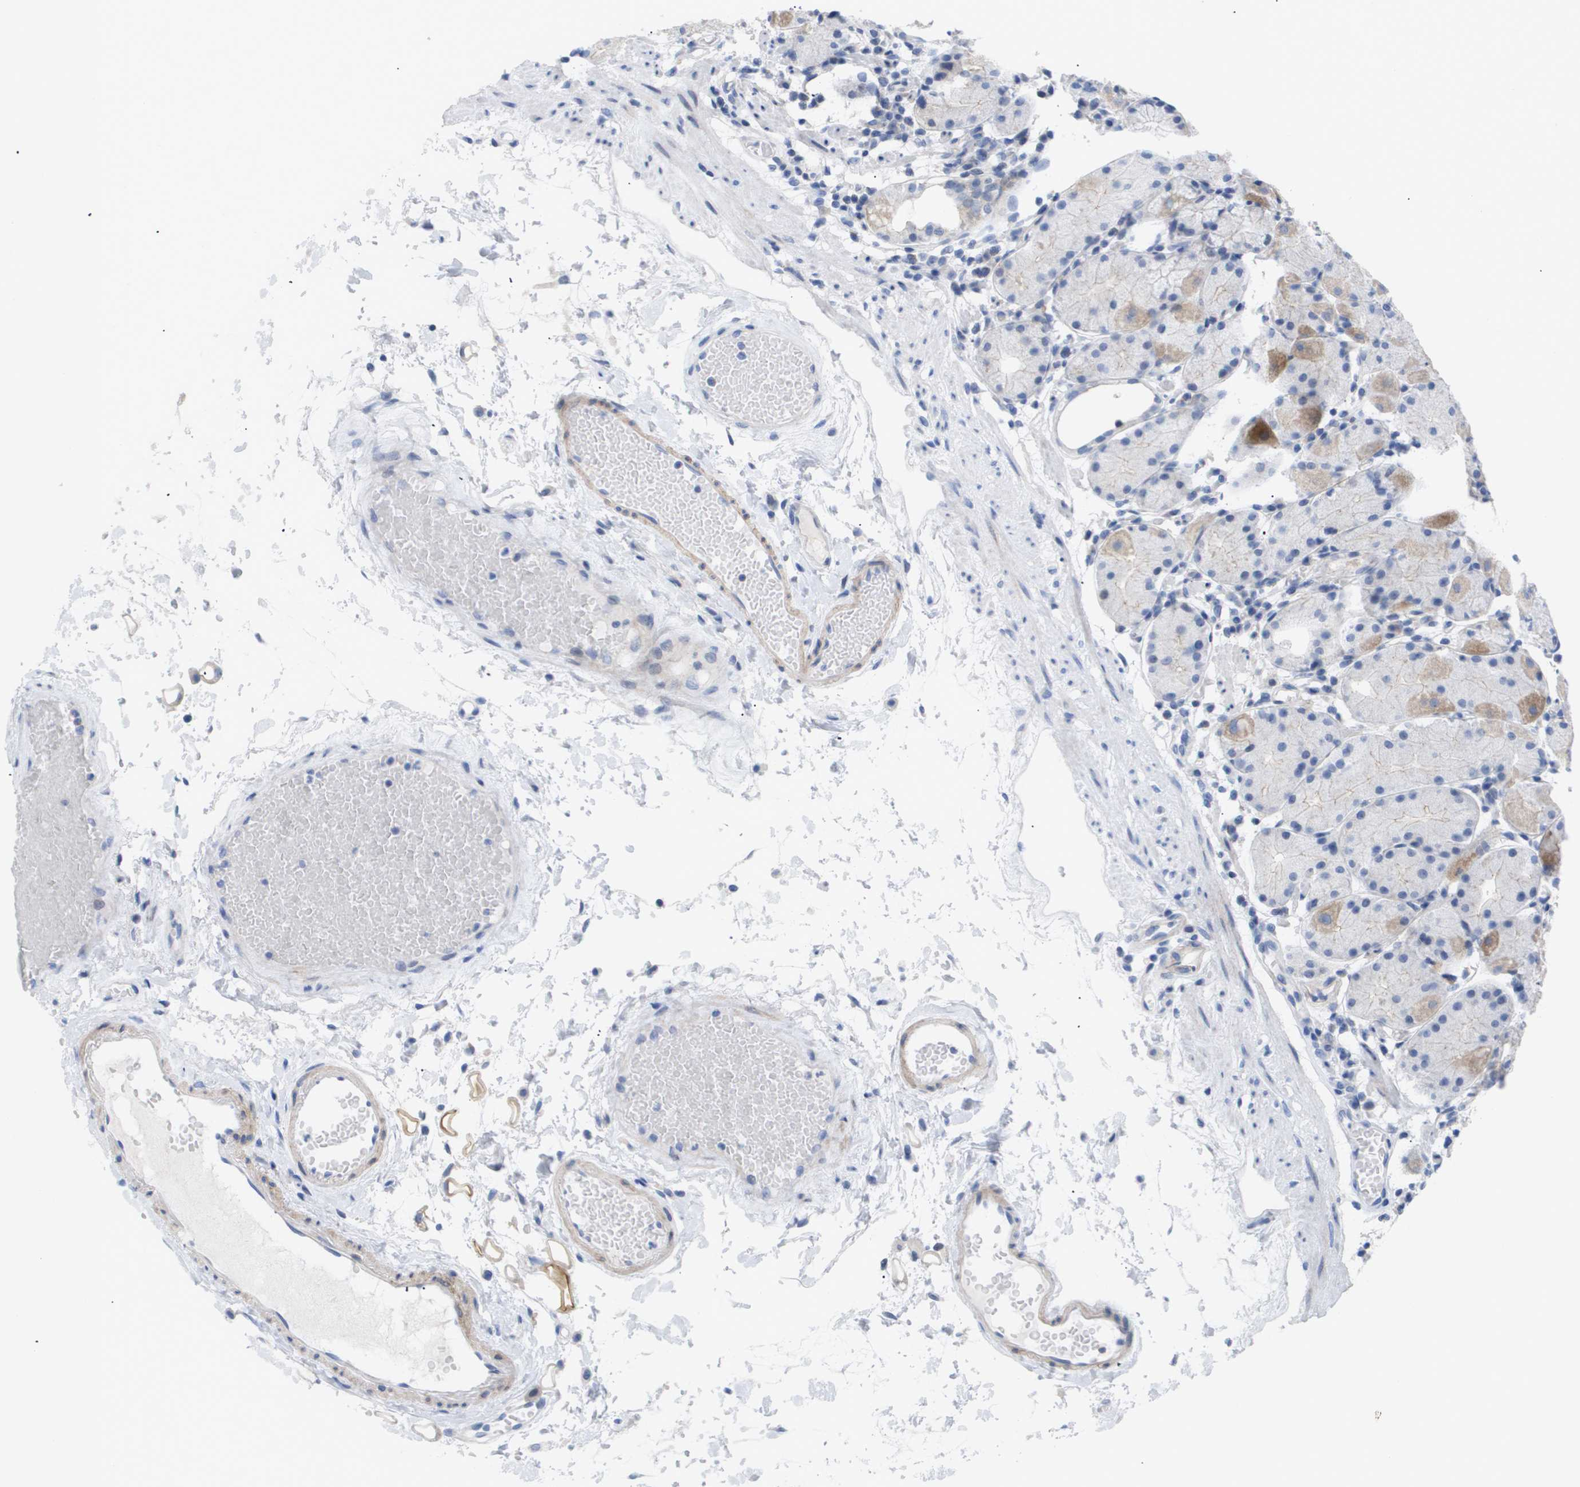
{"staining": {"intensity": "moderate", "quantity": "25%-75%", "location": "cytoplasmic/membranous"}, "tissue": "stomach", "cell_type": "Glandular cells", "image_type": "normal", "snomed": [{"axis": "morphology", "description": "Normal tissue, NOS"}, {"axis": "topography", "description": "Stomach"}, {"axis": "topography", "description": "Stomach, lower"}], "caption": "Glandular cells display moderate cytoplasmic/membranous positivity in about 25%-75% of cells in normal stomach.", "gene": "CAV3", "patient": {"sex": "female", "age": 75}}